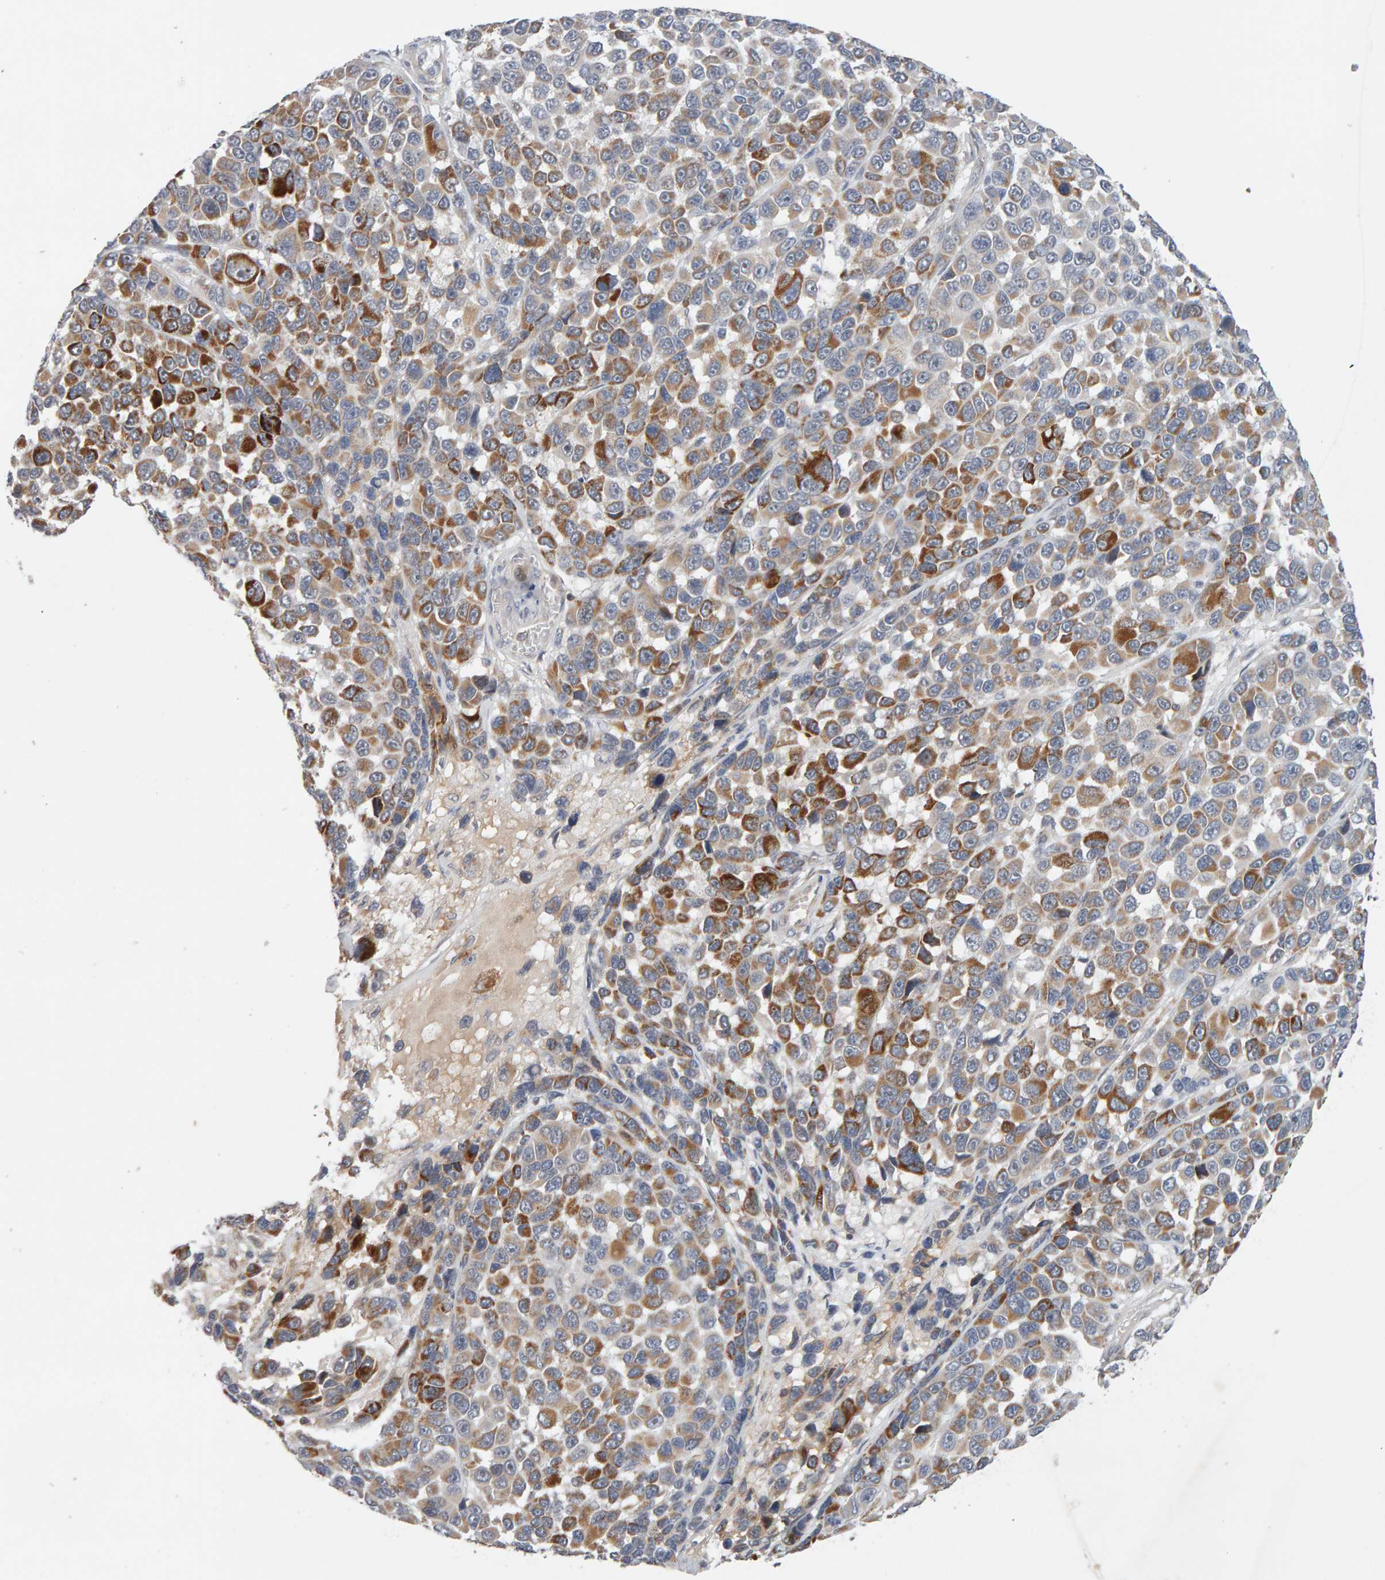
{"staining": {"intensity": "strong", "quantity": "<25%", "location": "cytoplasmic/membranous"}, "tissue": "melanoma", "cell_type": "Tumor cells", "image_type": "cancer", "snomed": [{"axis": "morphology", "description": "Malignant melanoma, NOS"}, {"axis": "topography", "description": "Skin"}], "caption": "Strong cytoplasmic/membranous staining is seen in about <25% of tumor cells in malignant melanoma. Using DAB (brown) and hematoxylin (blue) stains, captured at high magnification using brightfield microscopy.", "gene": "NUDCD1", "patient": {"sex": "male", "age": 53}}